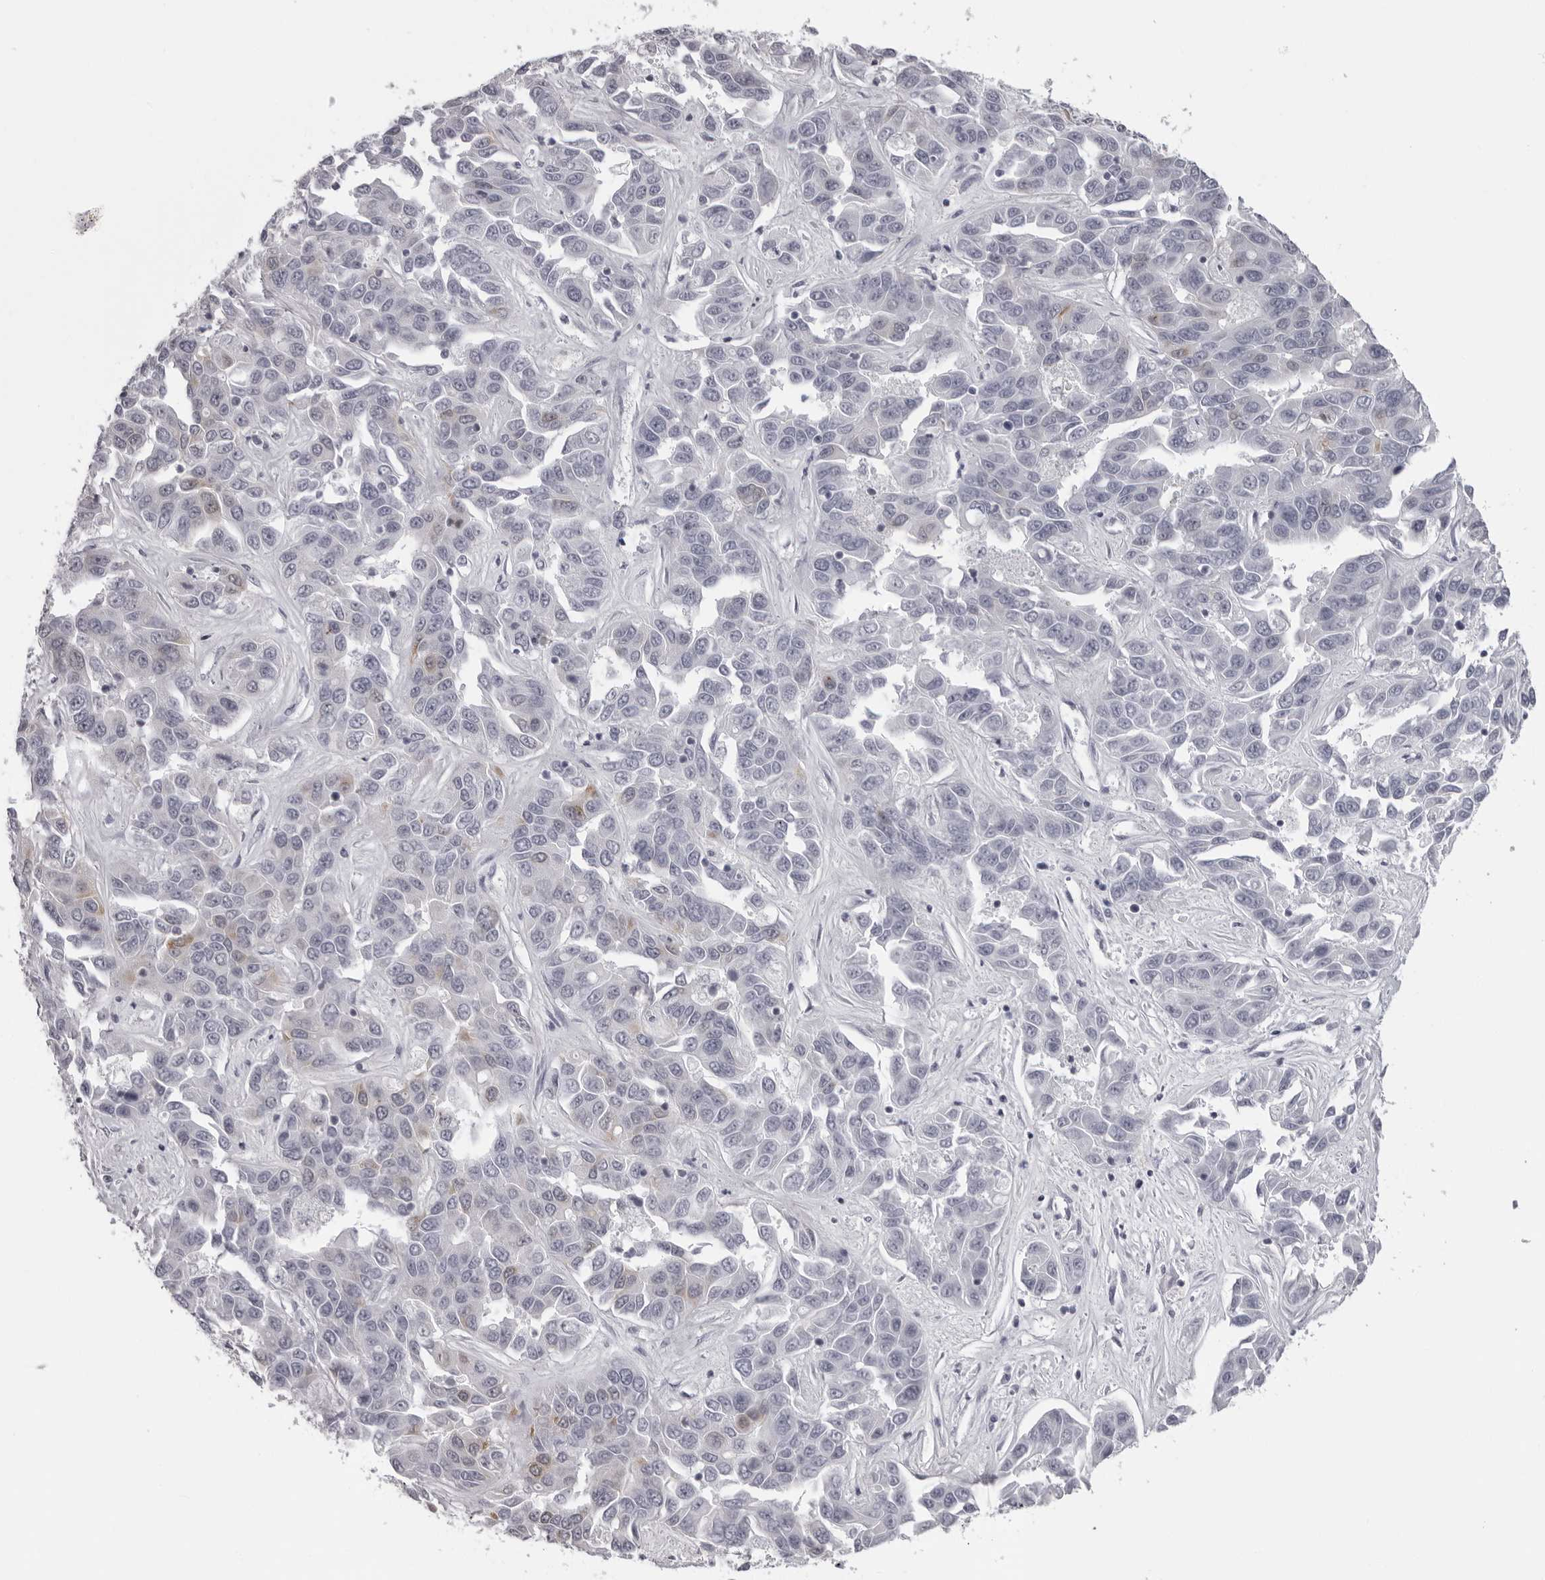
{"staining": {"intensity": "negative", "quantity": "none", "location": "none"}, "tissue": "liver cancer", "cell_type": "Tumor cells", "image_type": "cancer", "snomed": [{"axis": "morphology", "description": "Cholangiocarcinoma"}, {"axis": "topography", "description": "Liver"}], "caption": "High power microscopy histopathology image of an immunohistochemistry histopathology image of liver cholangiocarcinoma, revealing no significant expression in tumor cells.", "gene": "DNALI1", "patient": {"sex": "female", "age": 52}}